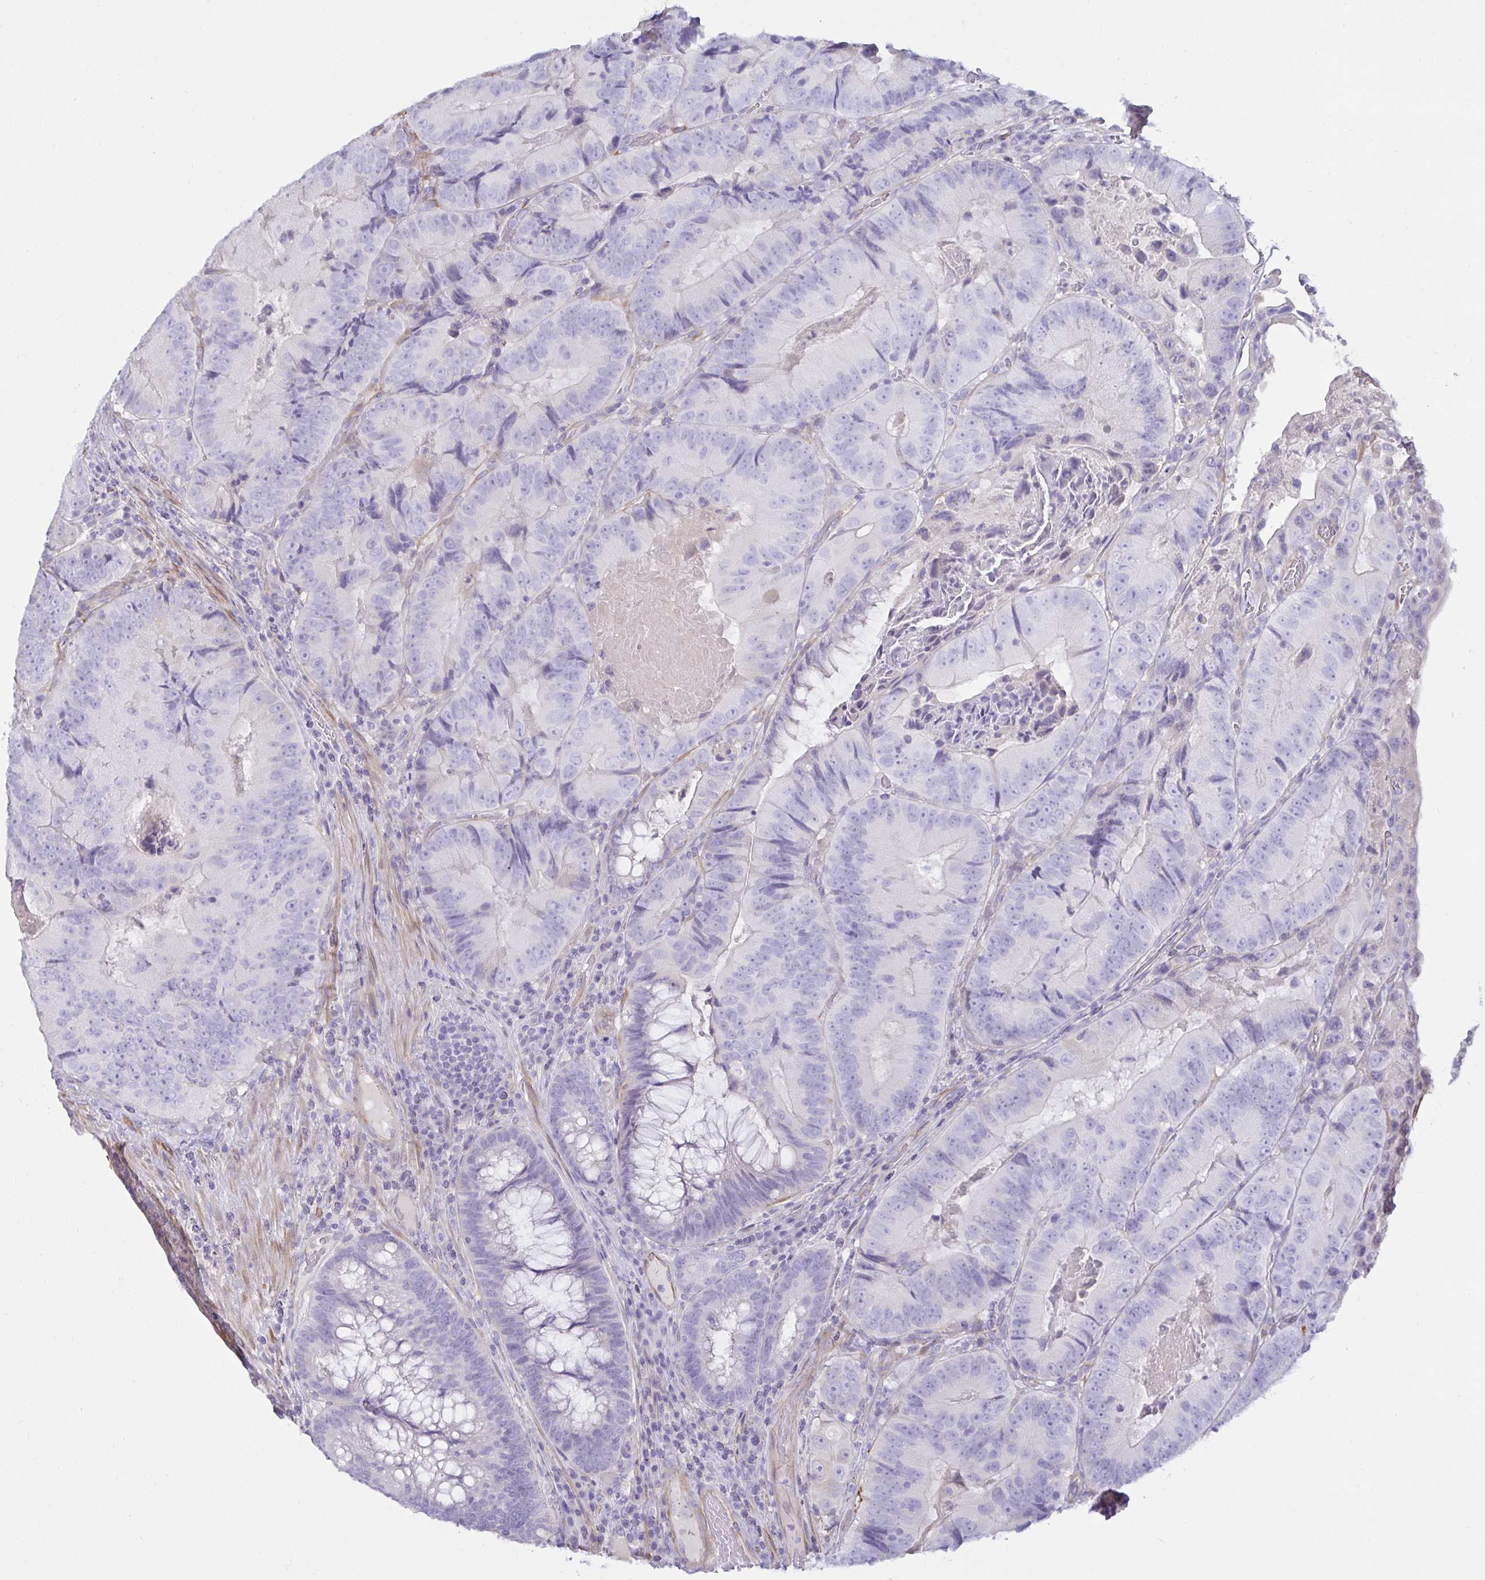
{"staining": {"intensity": "negative", "quantity": "none", "location": "none"}, "tissue": "colorectal cancer", "cell_type": "Tumor cells", "image_type": "cancer", "snomed": [{"axis": "morphology", "description": "Adenocarcinoma, NOS"}, {"axis": "topography", "description": "Colon"}], "caption": "The histopathology image exhibits no staining of tumor cells in adenocarcinoma (colorectal).", "gene": "SPAG4", "patient": {"sex": "female", "age": 86}}